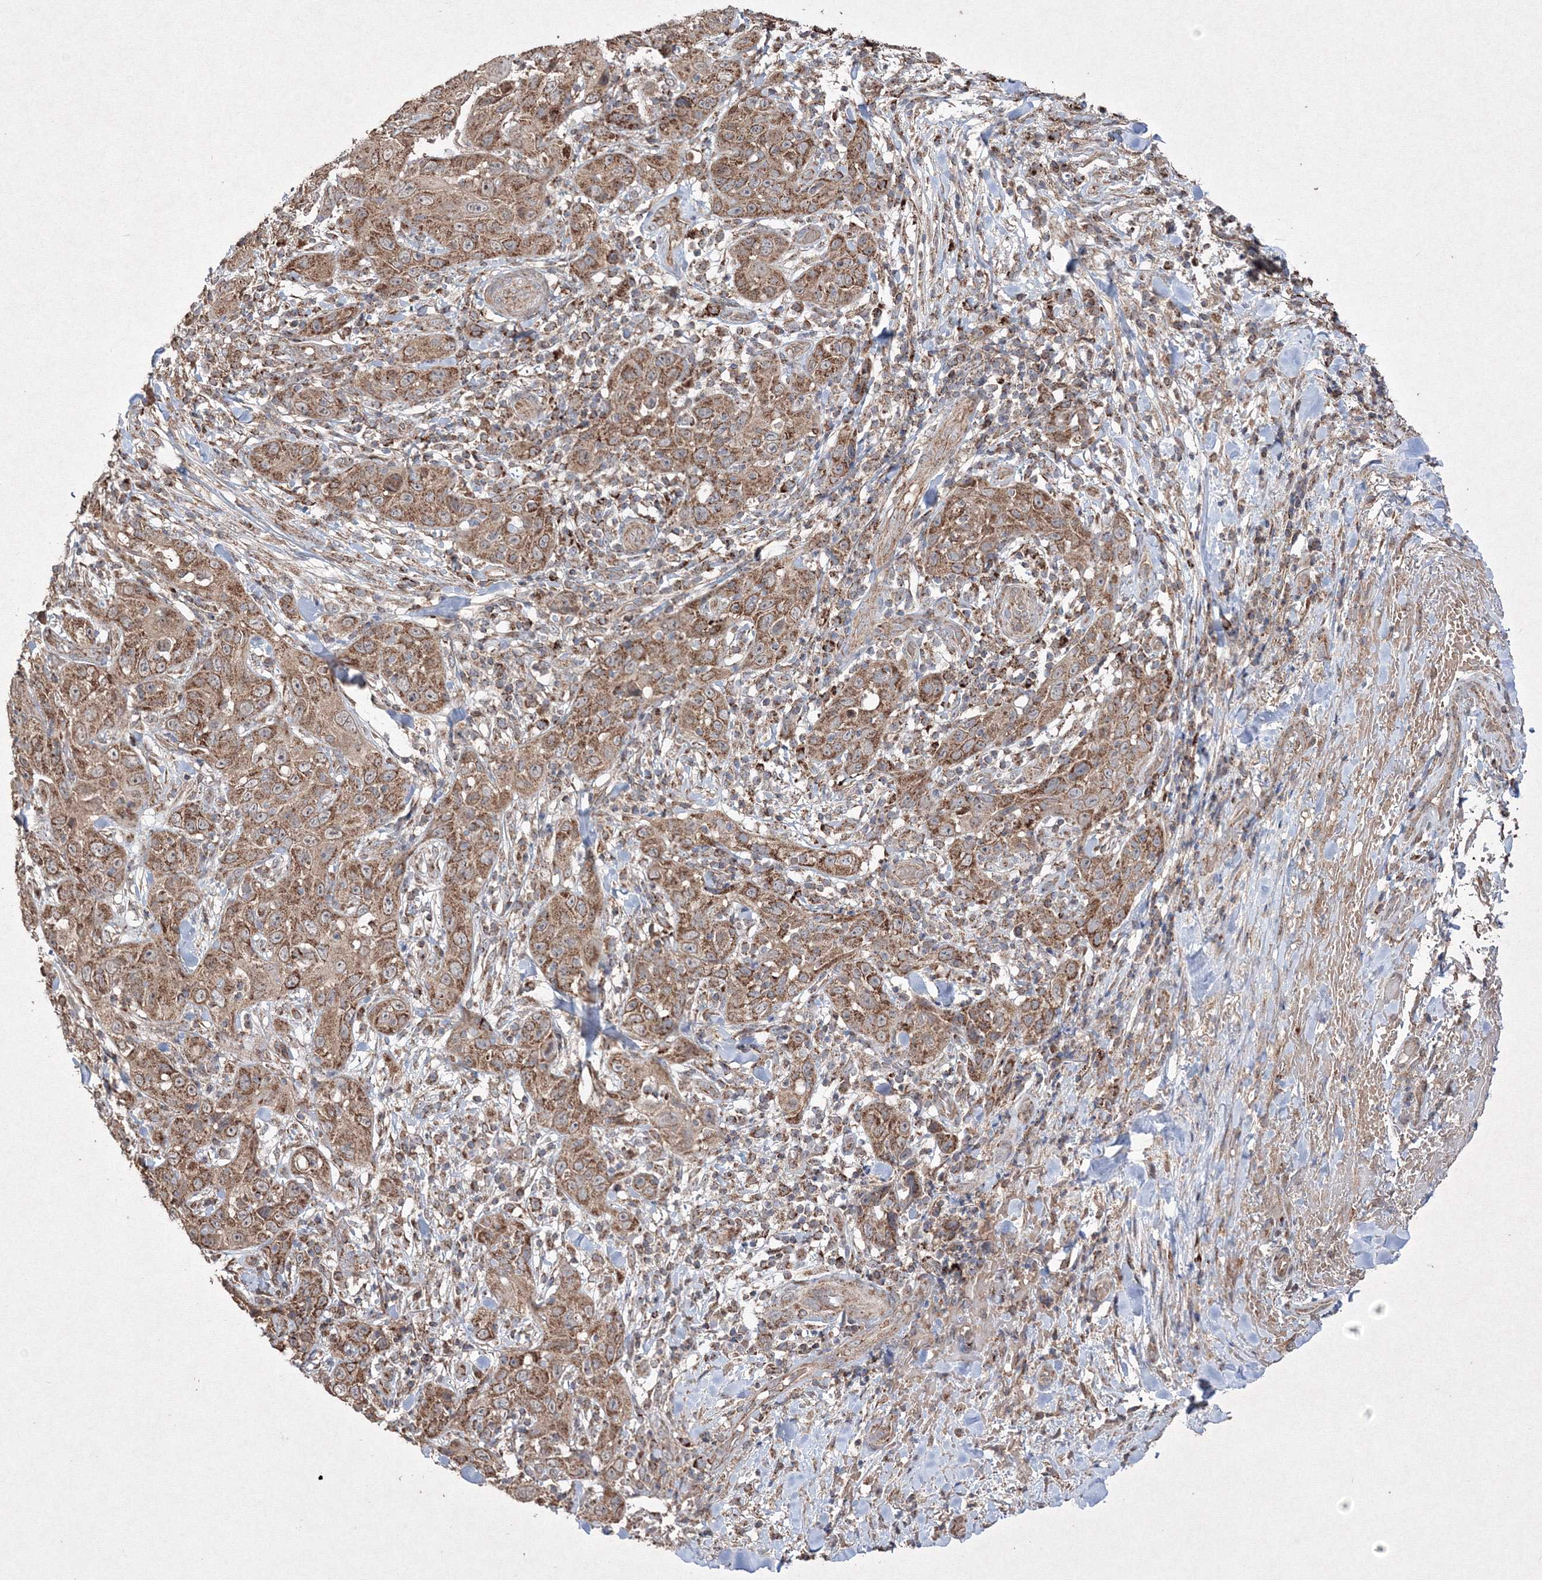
{"staining": {"intensity": "moderate", "quantity": ">75%", "location": "cytoplasmic/membranous"}, "tissue": "skin cancer", "cell_type": "Tumor cells", "image_type": "cancer", "snomed": [{"axis": "morphology", "description": "Squamous cell carcinoma, NOS"}, {"axis": "topography", "description": "Skin"}], "caption": "This is a photomicrograph of immunohistochemistry (IHC) staining of skin cancer (squamous cell carcinoma), which shows moderate staining in the cytoplasmic/membranous of tumor cells.", "gene": "GRSF1", "patient": {"sex": "female", "age": 88}}